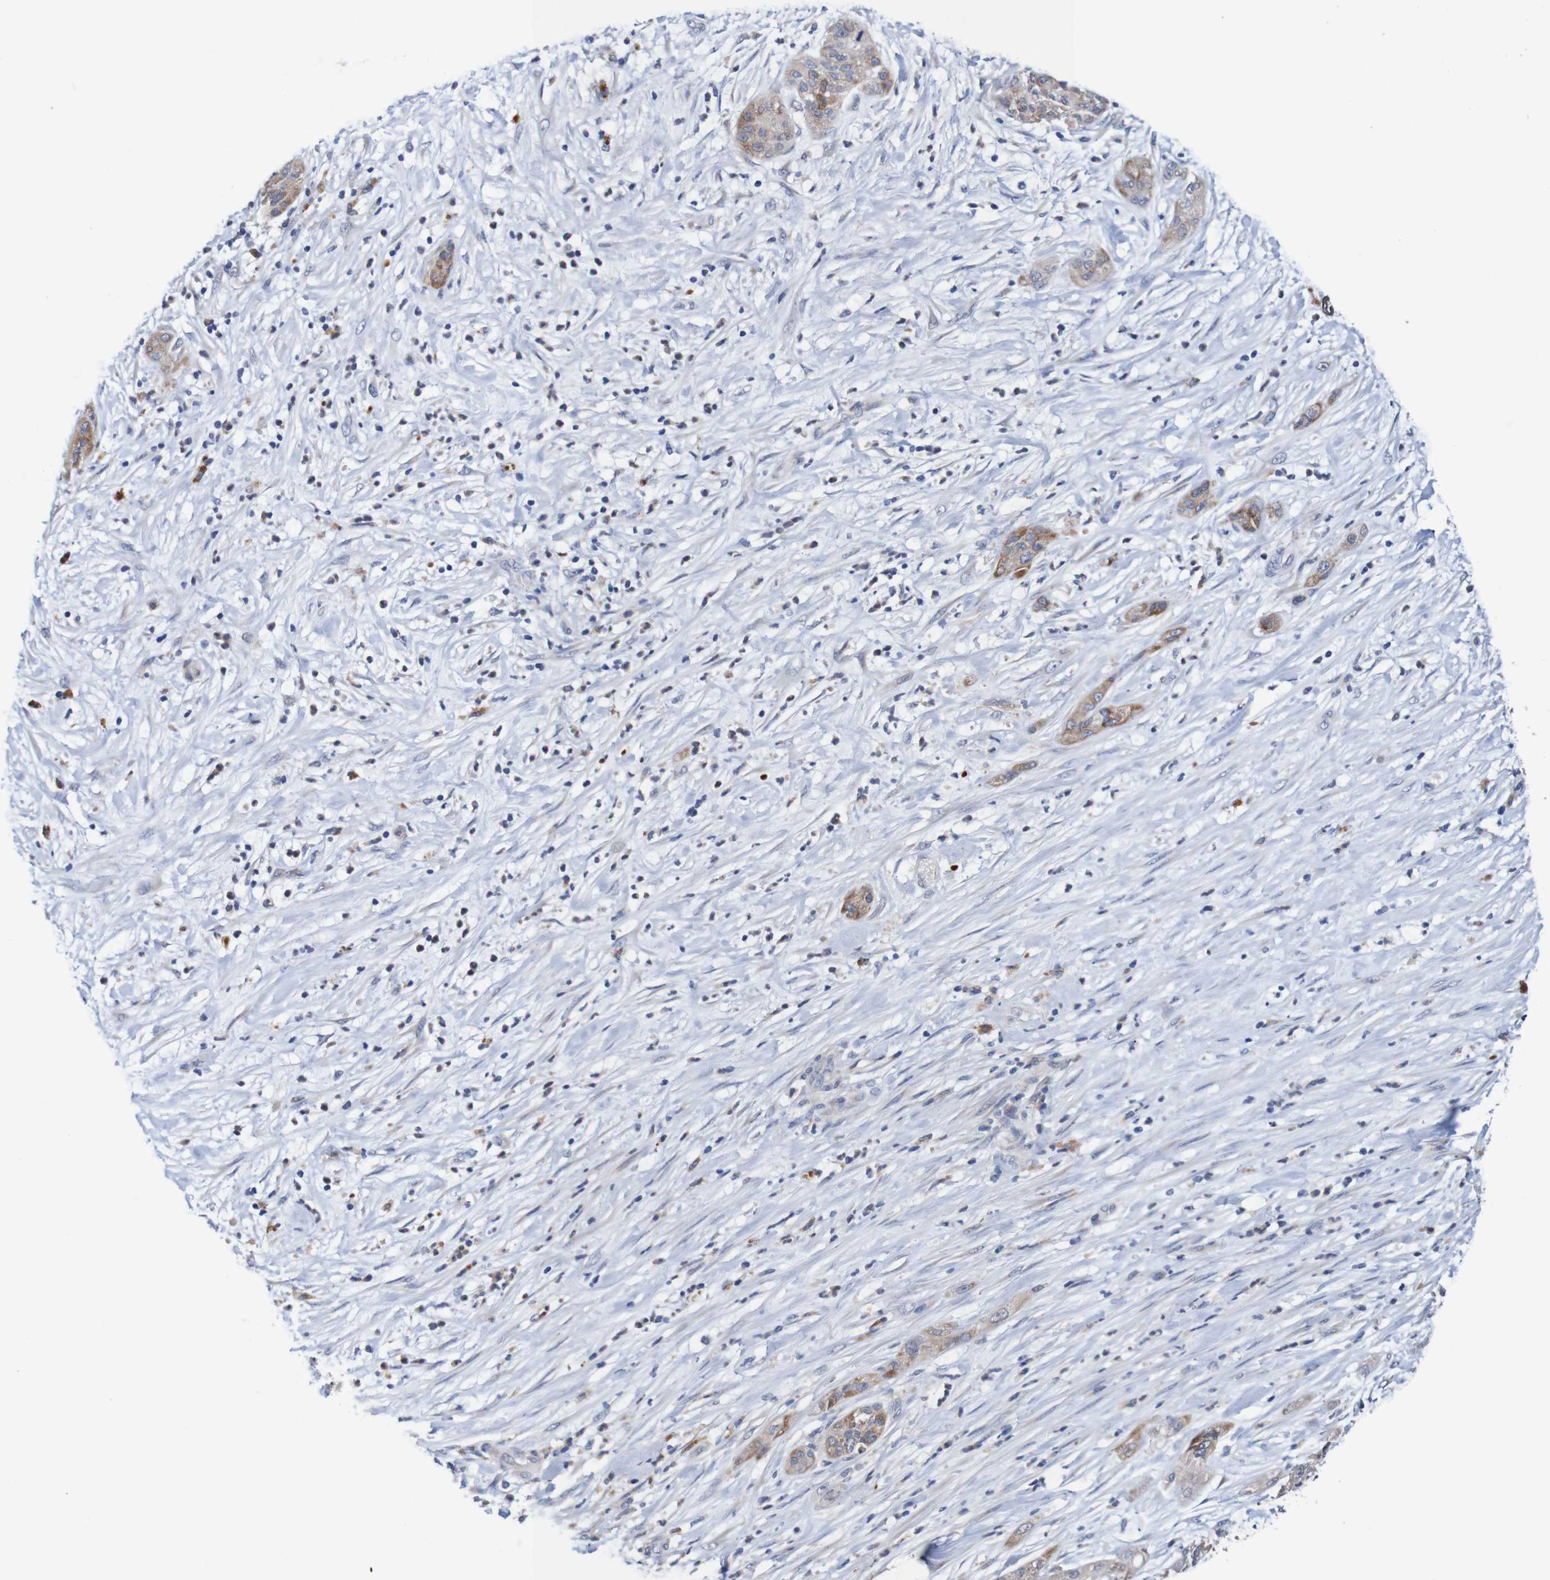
{"staining": {"intensity": "moderate", "quantity": ">75%", "location": "cytoplasmic/membranous"}, "tissue": "pancreatic cancer", "cell_type": "Tumor cells", "image_type": "cancer", "snomed": [{"axis": "morphology", "description": "Adenocarcinoma, NOS"}, {"axis": "topography", "description": "Pancreas"}], "caption": "A photomicrograph of pancreatic adenocarcinoma stained for a protein demonstrates moderate cytoplasmic/membranous brown staining in tumor cells. (DAB (3,3'-diaminobenzidine) IHC, brown staining for protein, blue staining for nuclei).", "gene": "FIBP", "patient": {"sex": "female", "age": 78}}